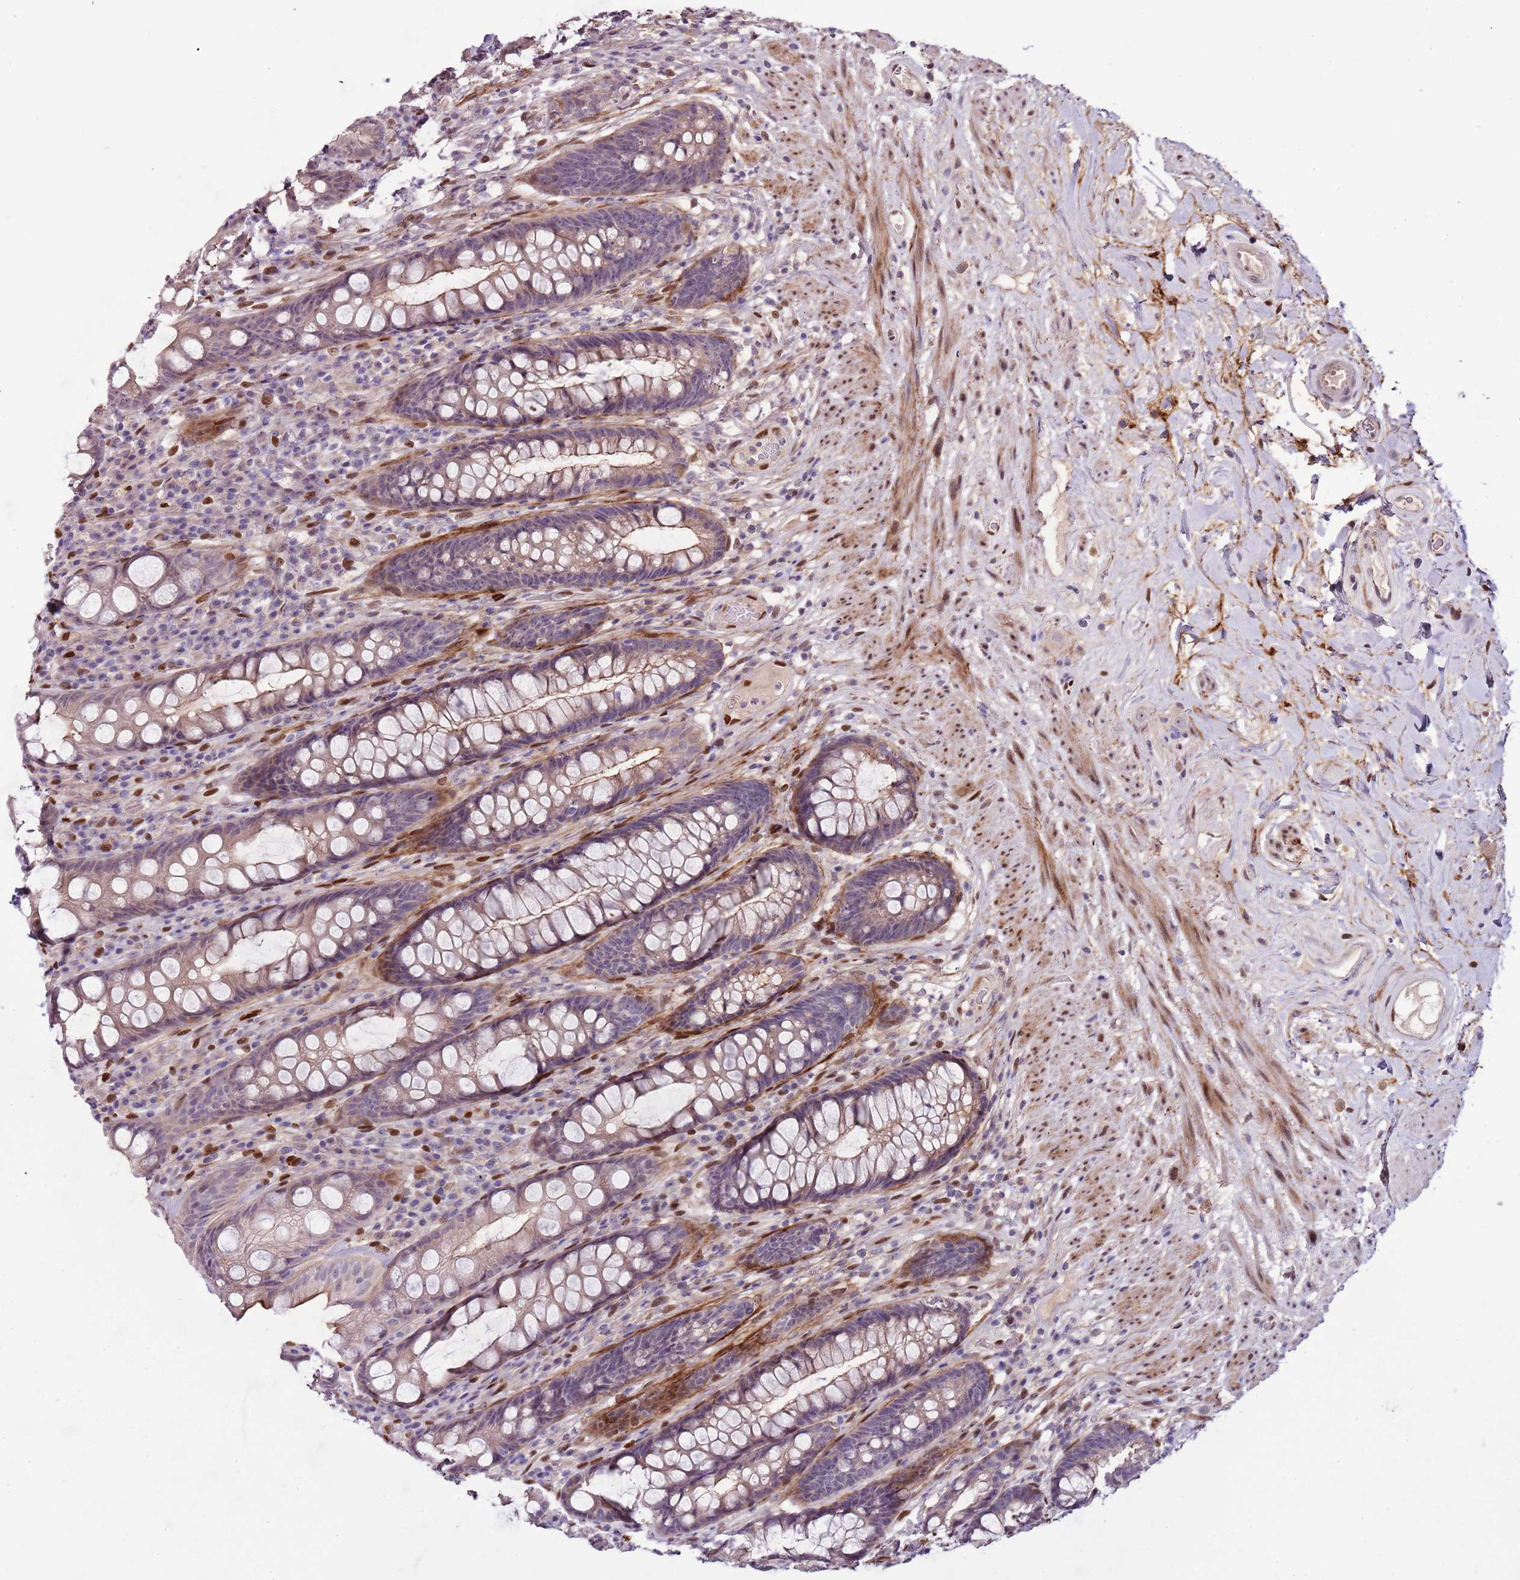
{"staining": {"intensity": "moderate", "quantity": "<25%", "location": "cytoplasmic/membranous"}, "tissue": "rectum", "cell_type": "Glandular cells", "image_type": "normal", "snomed": [{"axis": "morphology", "description": "Normal tissue, NOS"}, {"axis": "topography", "description": "Rectum"}], "caption": "High-magnification brightfield microscopy of normal rectum stained with DAB (brown) and counterstained with hematoxylin (blue). glandular cells exhibit moderate cytoplasmic/membranous positivity is appreciated in about<25% of cells.", "gene": "NKX2", "patient": {"sex": "male", "age": 74}}